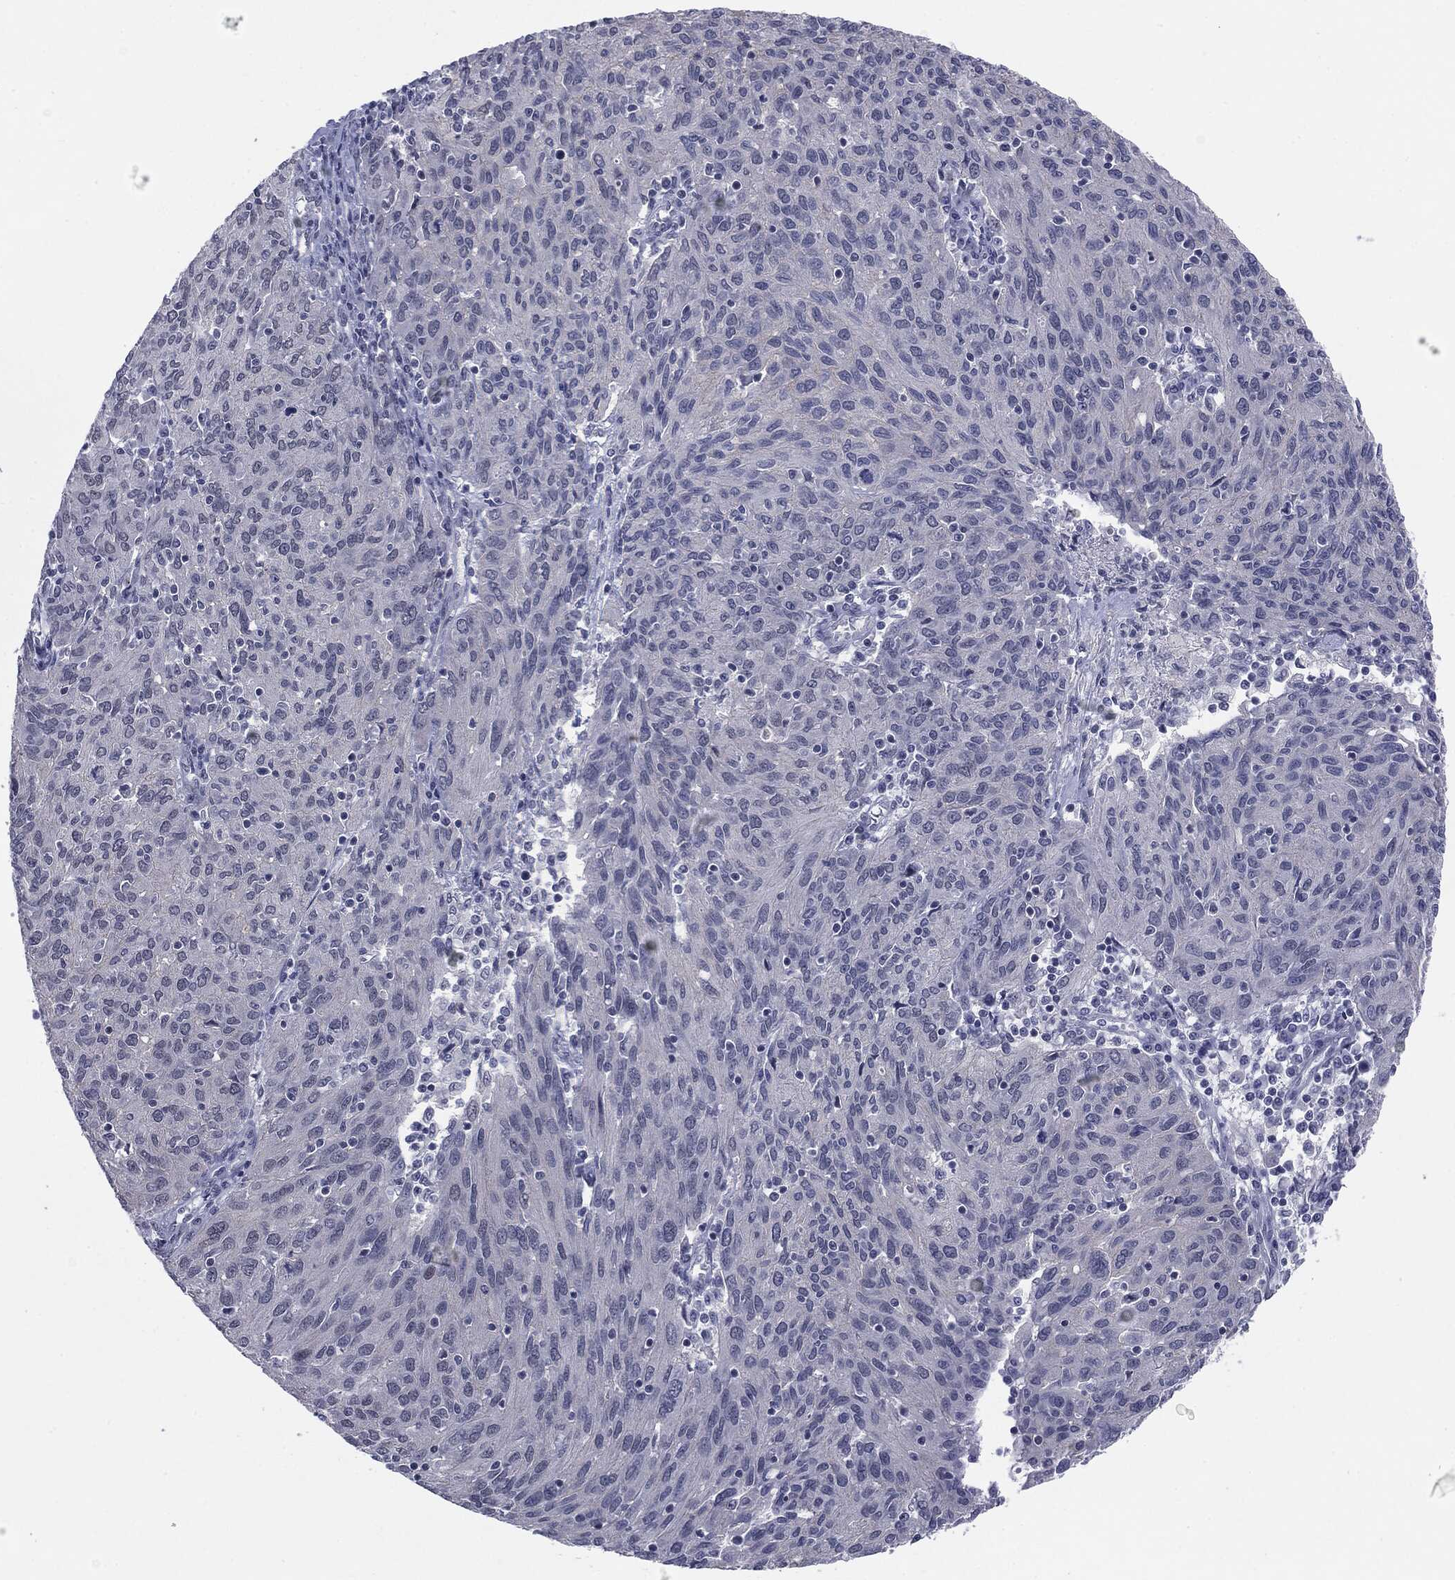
{"staining": {"intensity": "negative", "quantity": "none", "location": "none"}, "tissue": "ovarian cancer", "cell_type": "Tumor cells", "image_type": "cancer", "snomed": [{"axis": "morphology", "description": "Carcinoma, endometroid"}, {"axis": "topography", "description": "Ovary"}], "caption": "Immunohistochemistry photomicrograph of human endometroid carcinoma (ovarian) stained for a protein (brown), which shows no expression in tumor cells.", "gene": "SLC5A5", "patient": {"sex": "female", "age": 50}}